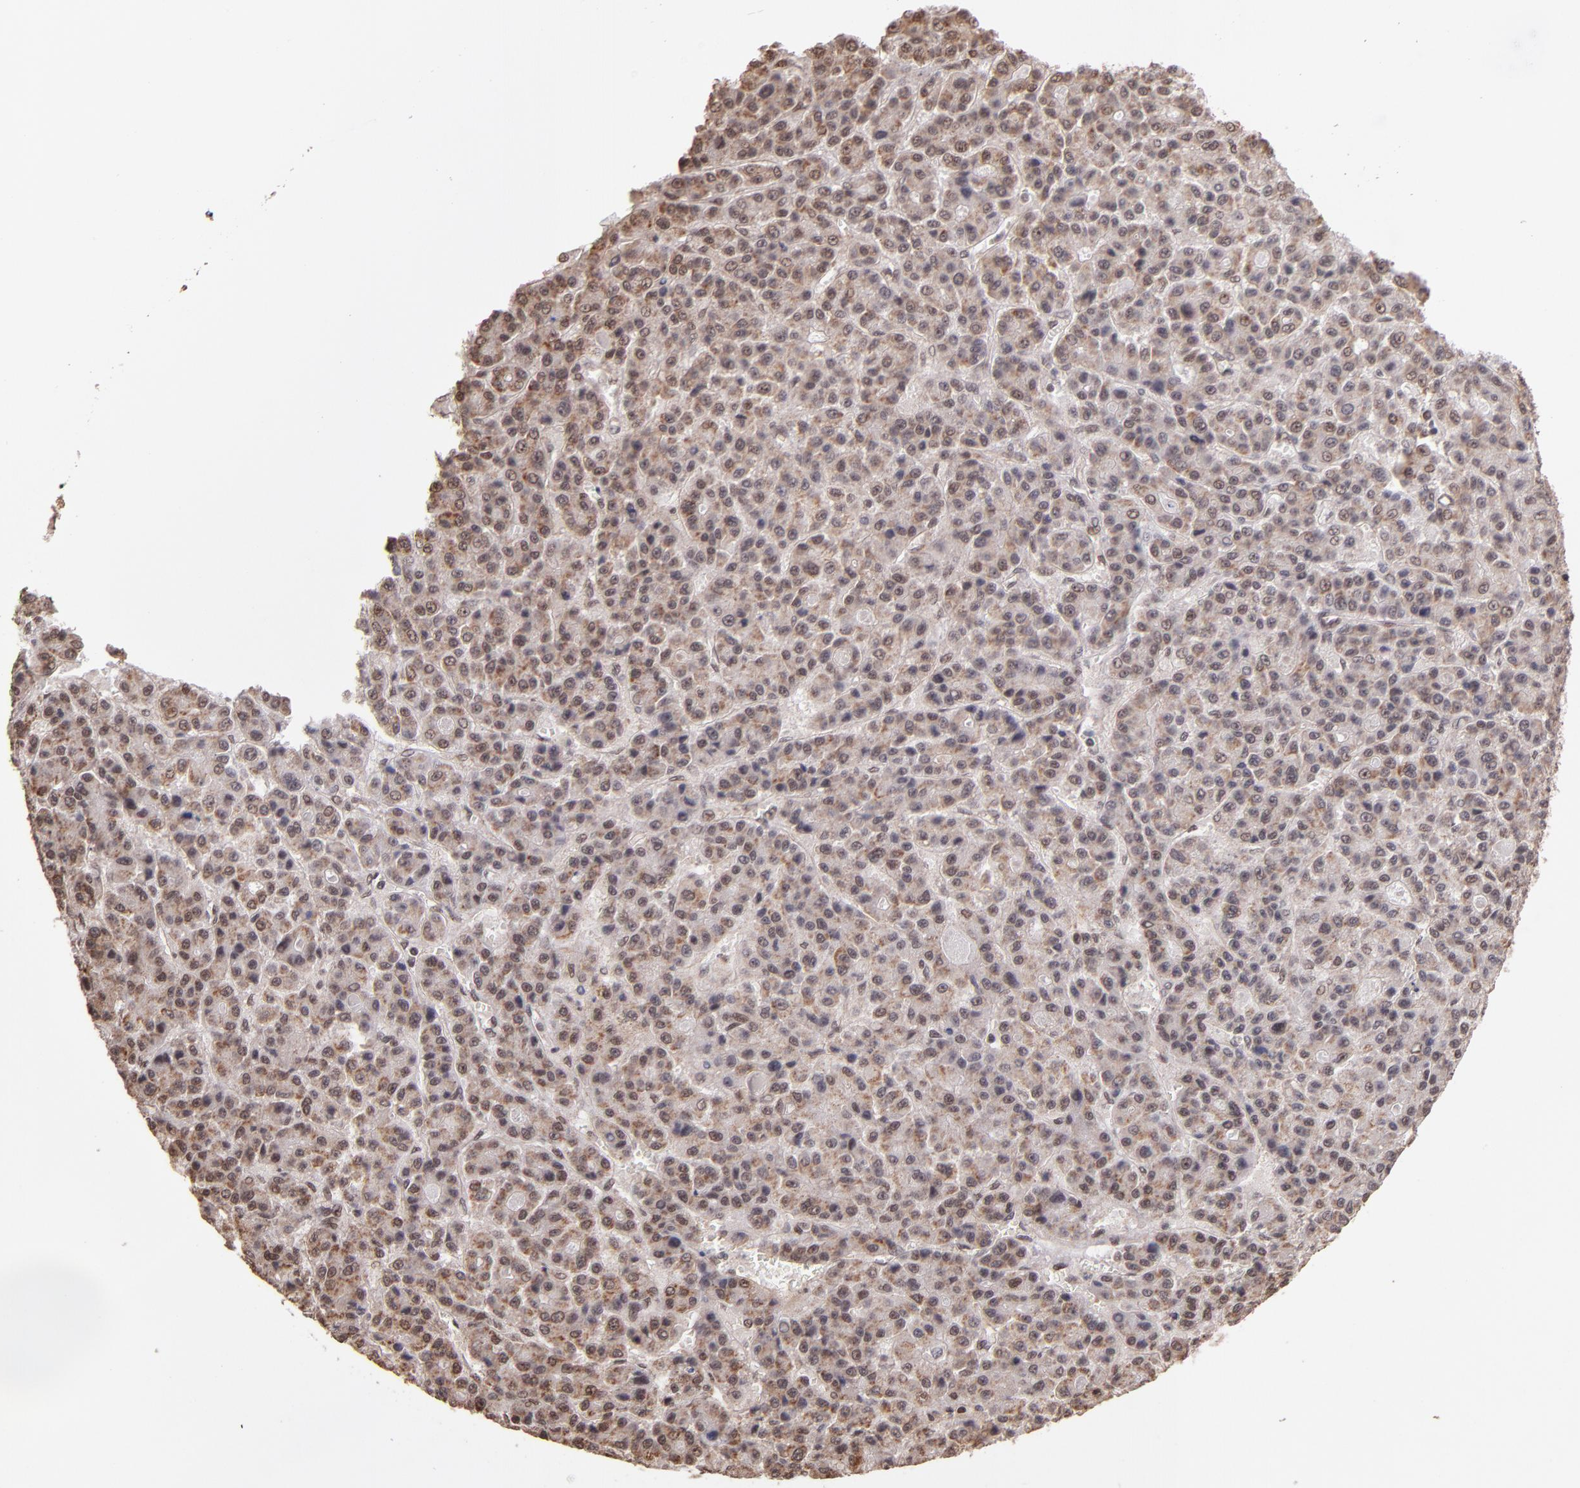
{"staining": {"intensity": "weak", "quantity": "<25%", "location": "cytoplasmic/membranous"}, "tissue": "liver cancer", "cell_type": "Tumor cells", "image_type": "cancer", "snomed": [{"axis": "morphology", "description": "Carcinoma, Hepatocellular, NOS"}, {"axis": "topography", "description": "Liver"}], "caption": "Tumor cells are negative for brown protein staining in hepatocellular carcinoma (liver).", "gene": "TERF2", "patient": {"sex": "male", "age": 70}}